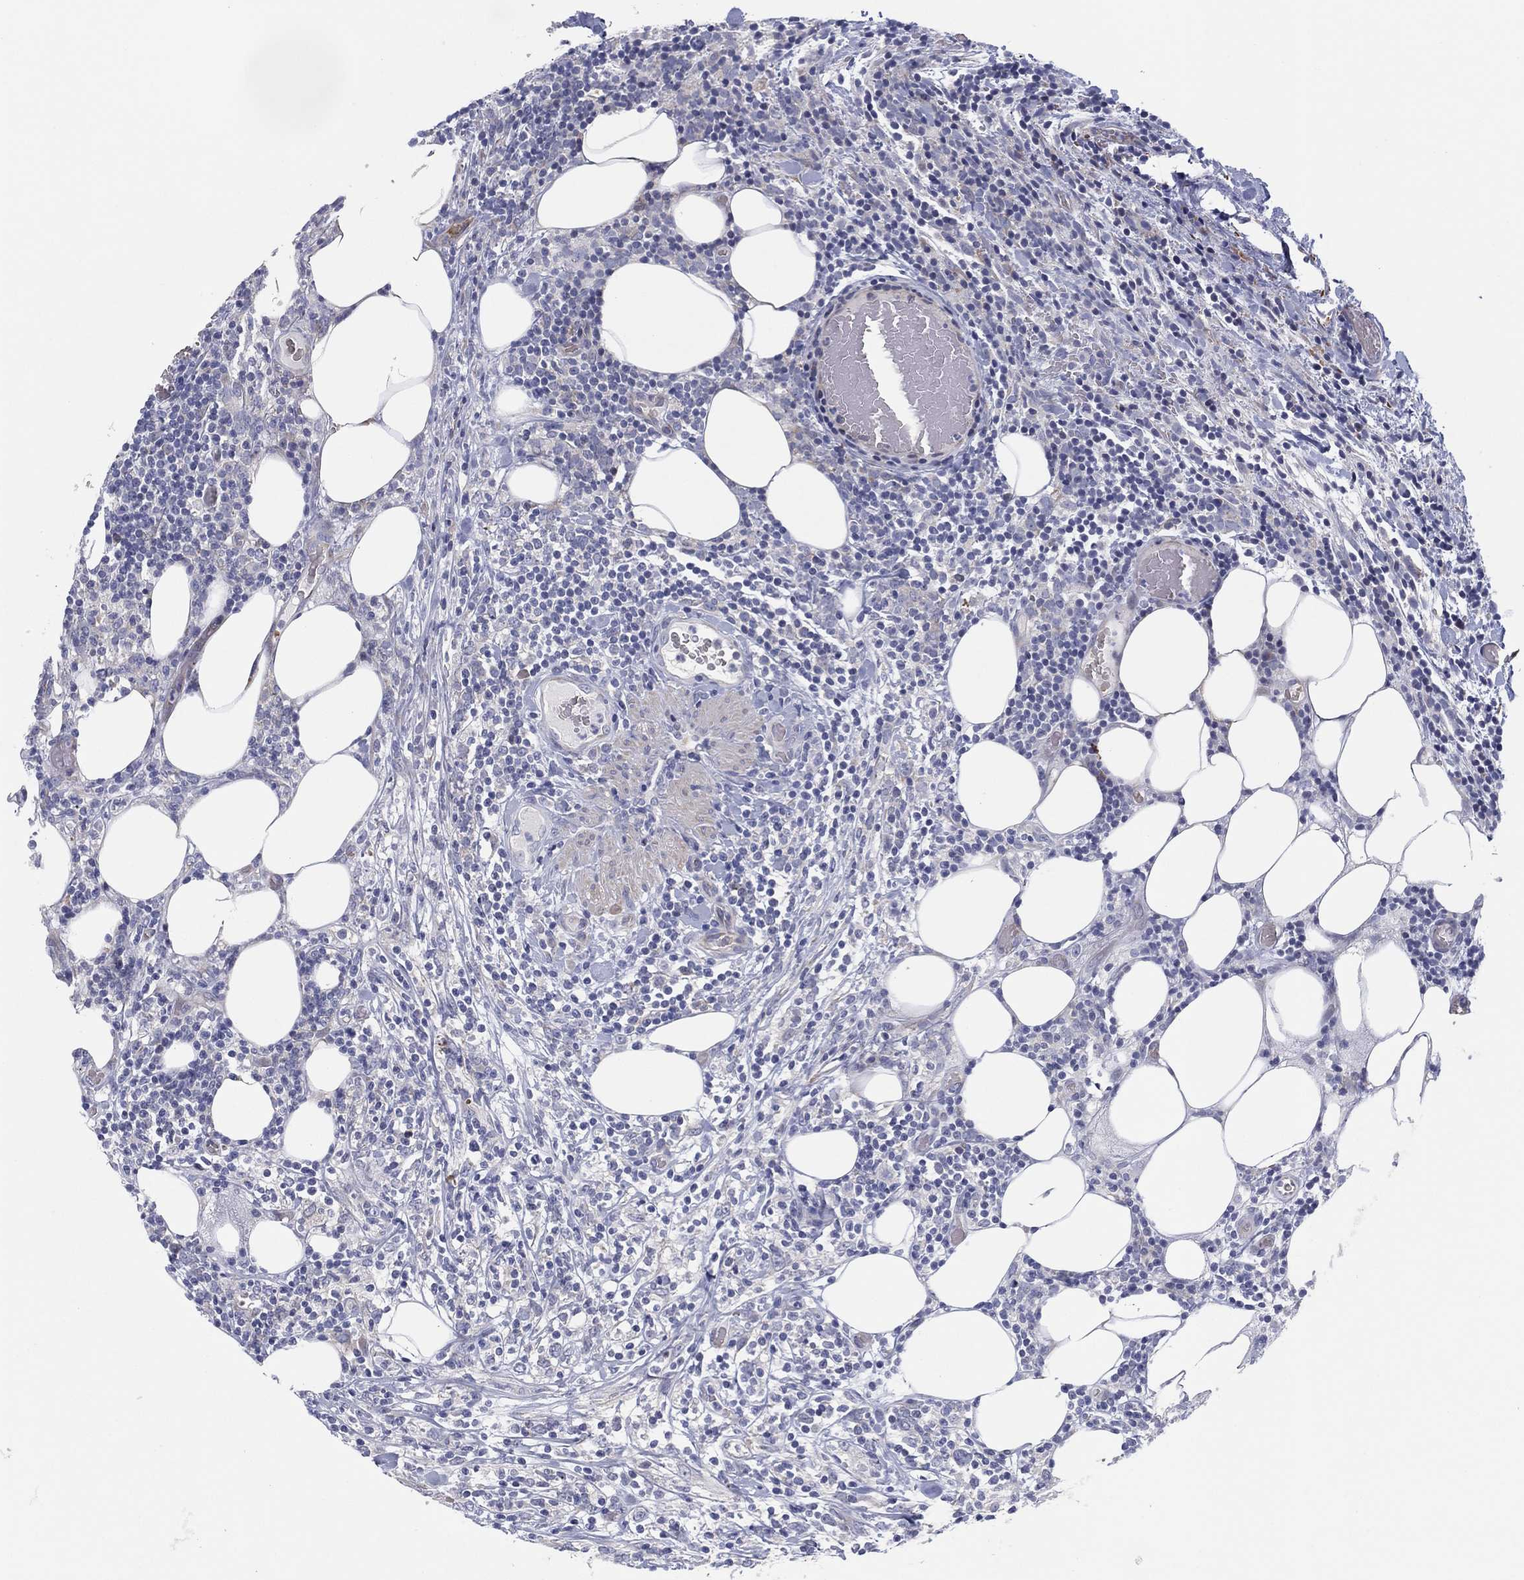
{"staining": {"intensity": "negative", "quantity": "none", "location": "none"}, "tissue": "lymphoma", "cell_type": "Tumor cells", "image_type": "cancer", "snomed": [{"axis": "morphology", "description": "Malignant lymphoma, non-Hodgkin's type, High grade"}, {"axis": "topography", "description": "Lymph node"}], "caption": "DAB (3,3'-diaminobenzidine) immunohistochemical staining of human high-grade malignant lymphoma, non-Hodgkin's type exhibits no significant expression in tumor cells.", "gene": "HEATR4", "patient": {"sex": "female", "age": 84}}